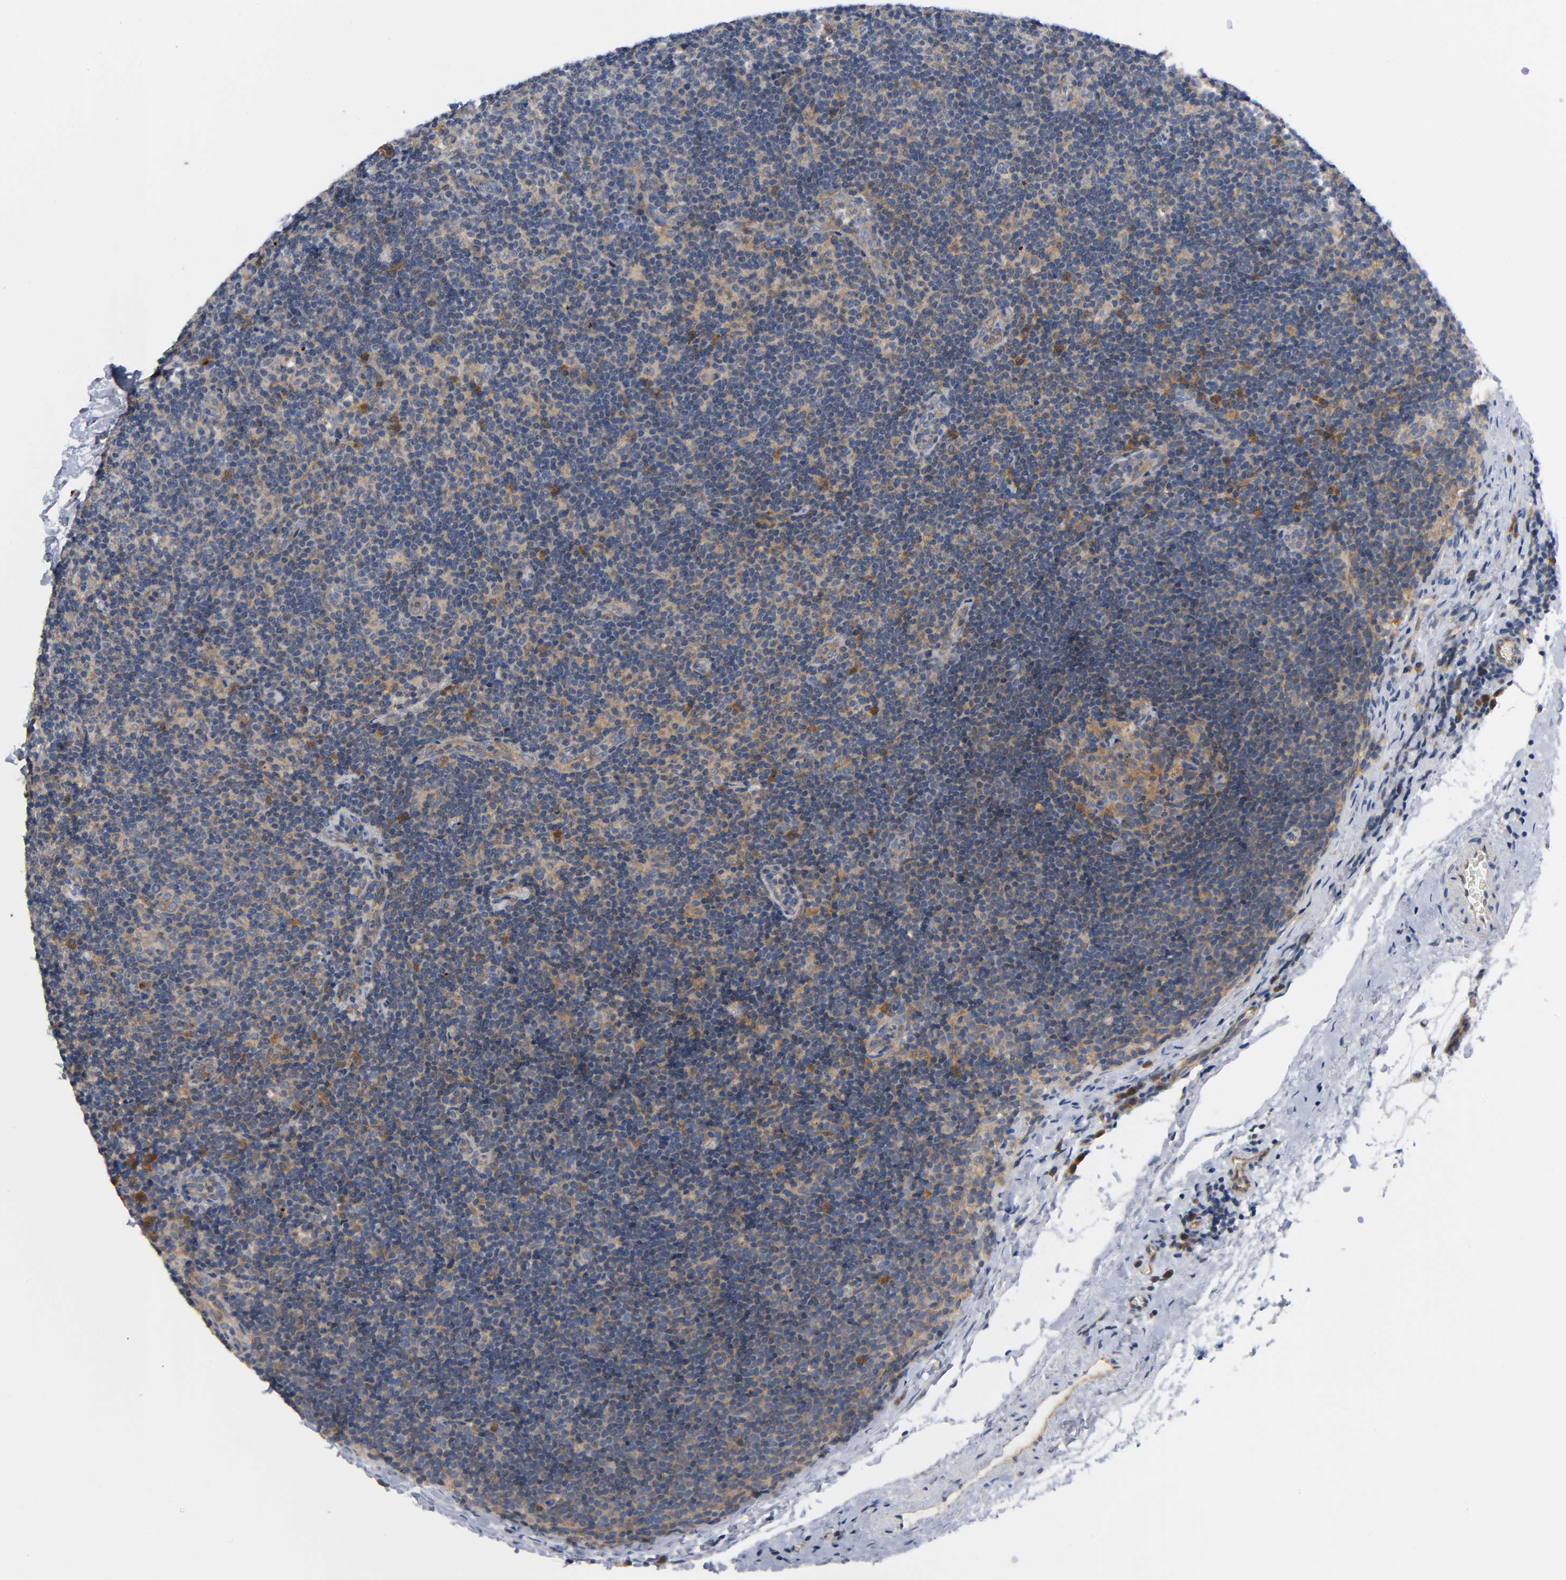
{"staining": {"intensity": "moderate", "quantity": ">75%", "location": "cytoplasmic/membranous"}, "tissue": "lymphoma", "cell_type": "Tumor cells", "image_type": "cancer", "snomed": [{"axis": "morphology", "description": "Malignant lymphoma, non-Hodgkin's type, Low grade"}, {"axis": "topography", "description": "Lymph node"}], "caption": "Immunohistochemical staining of low-grade malignant lymphoma, non-Hodgkin's type reveals moderate cytoplasmic/membranous protein expression in approximately >75% of tumor cells.", "gene": "HDAC6", "patient": {"sex": "male", "age": 70}}